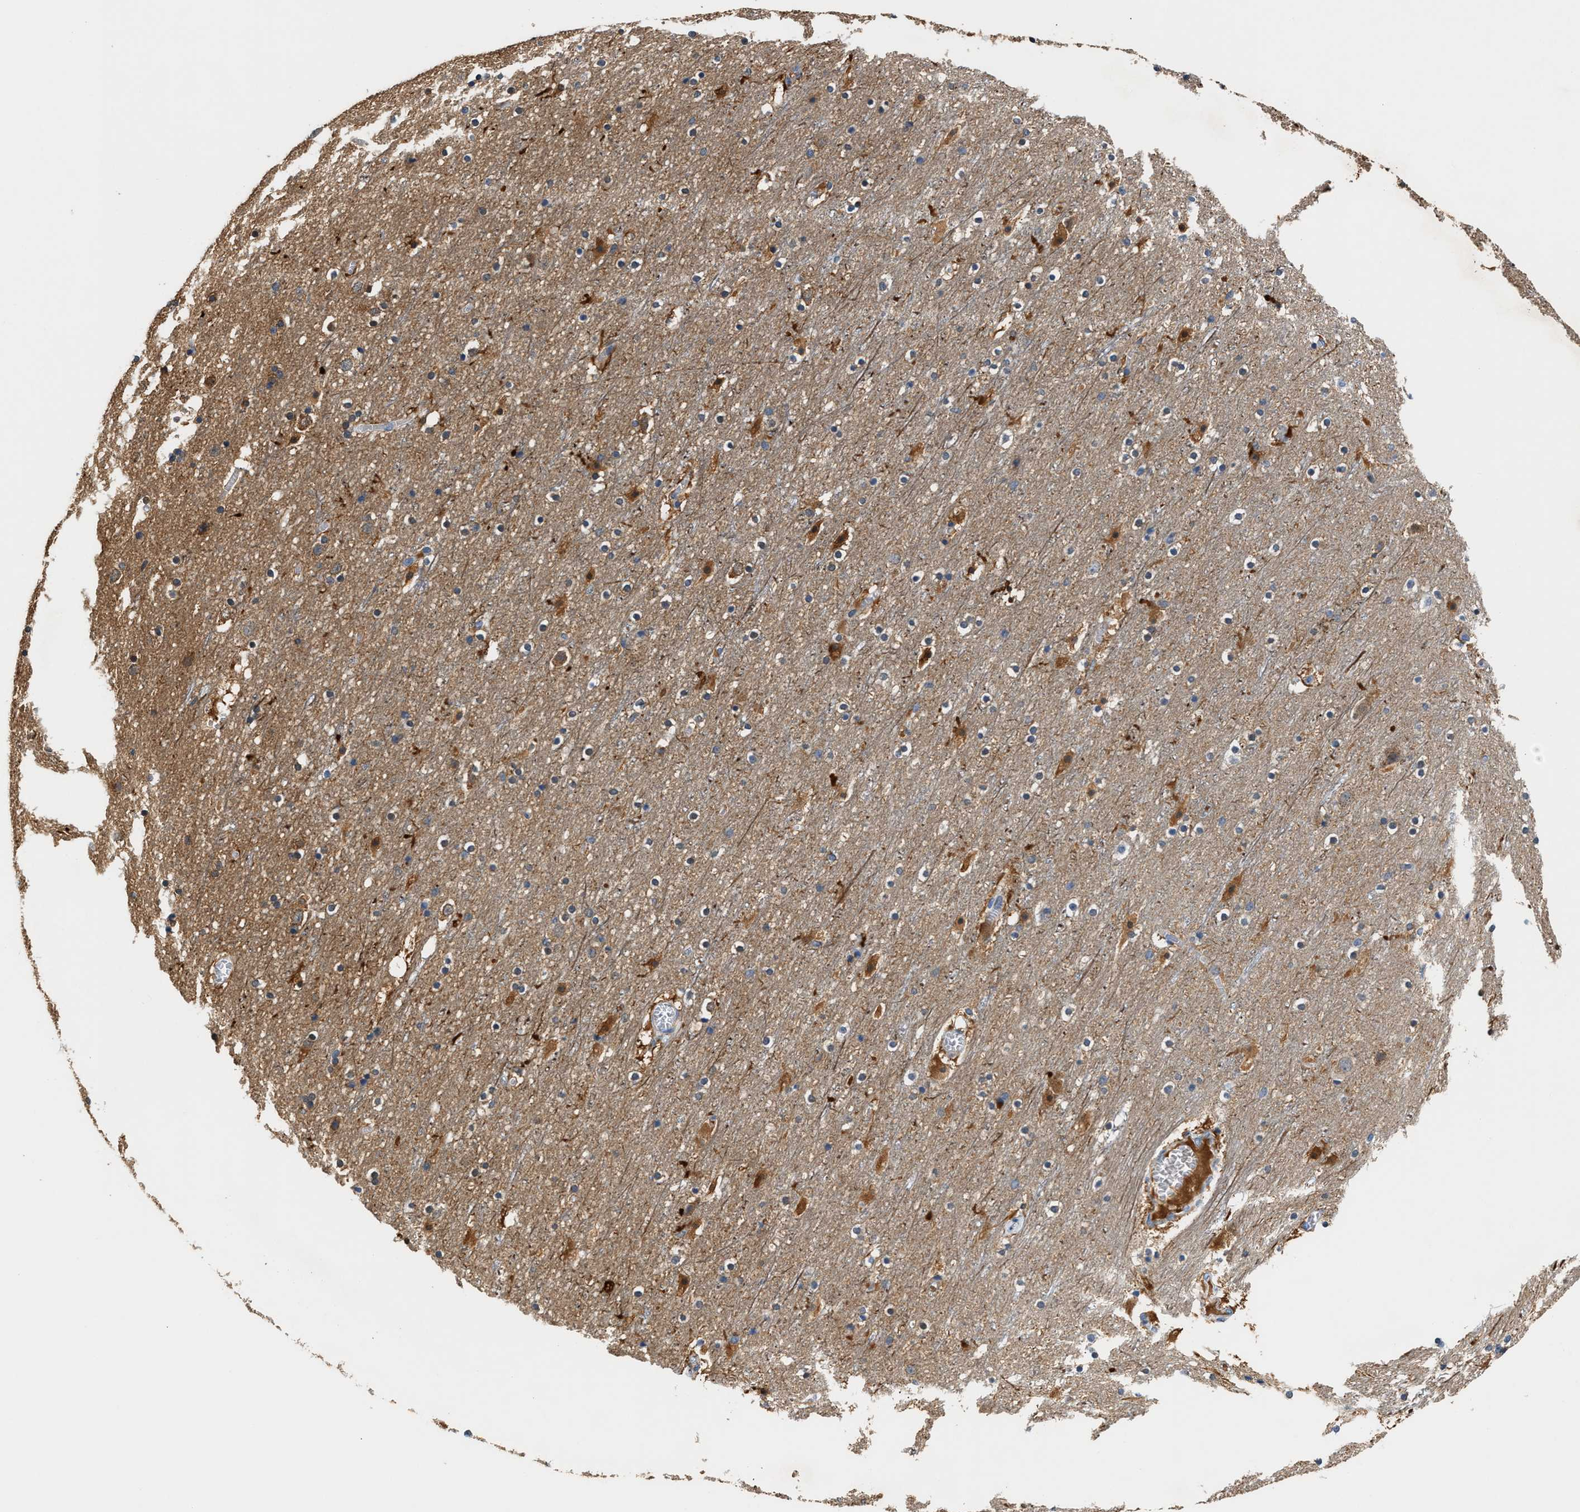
{"staining": {"intensity": "moderate", "quantity": "25%-75%", "location": "cytoplasmic/membranous"}, "tissue": "cerebral cortex", "cell_type": "Endothelial cells", "image_type": "normal", "snomed": [{"axis": "morphology", "description": "Normal tissue, NOS"}, {"axis": "topography", "description": "Cerebral cortex"}], "caption": "An IHC image of normal tissue is shown. Protein staining in brown labels moderate cytoplasmic/membranous positivity in cerebral cortex within endothelial cells. The protein of interest is shown in brown color, while the nuclei are stained blue.", "gene": "TUT7", "patient": {"sex": "male", "age": 45}}